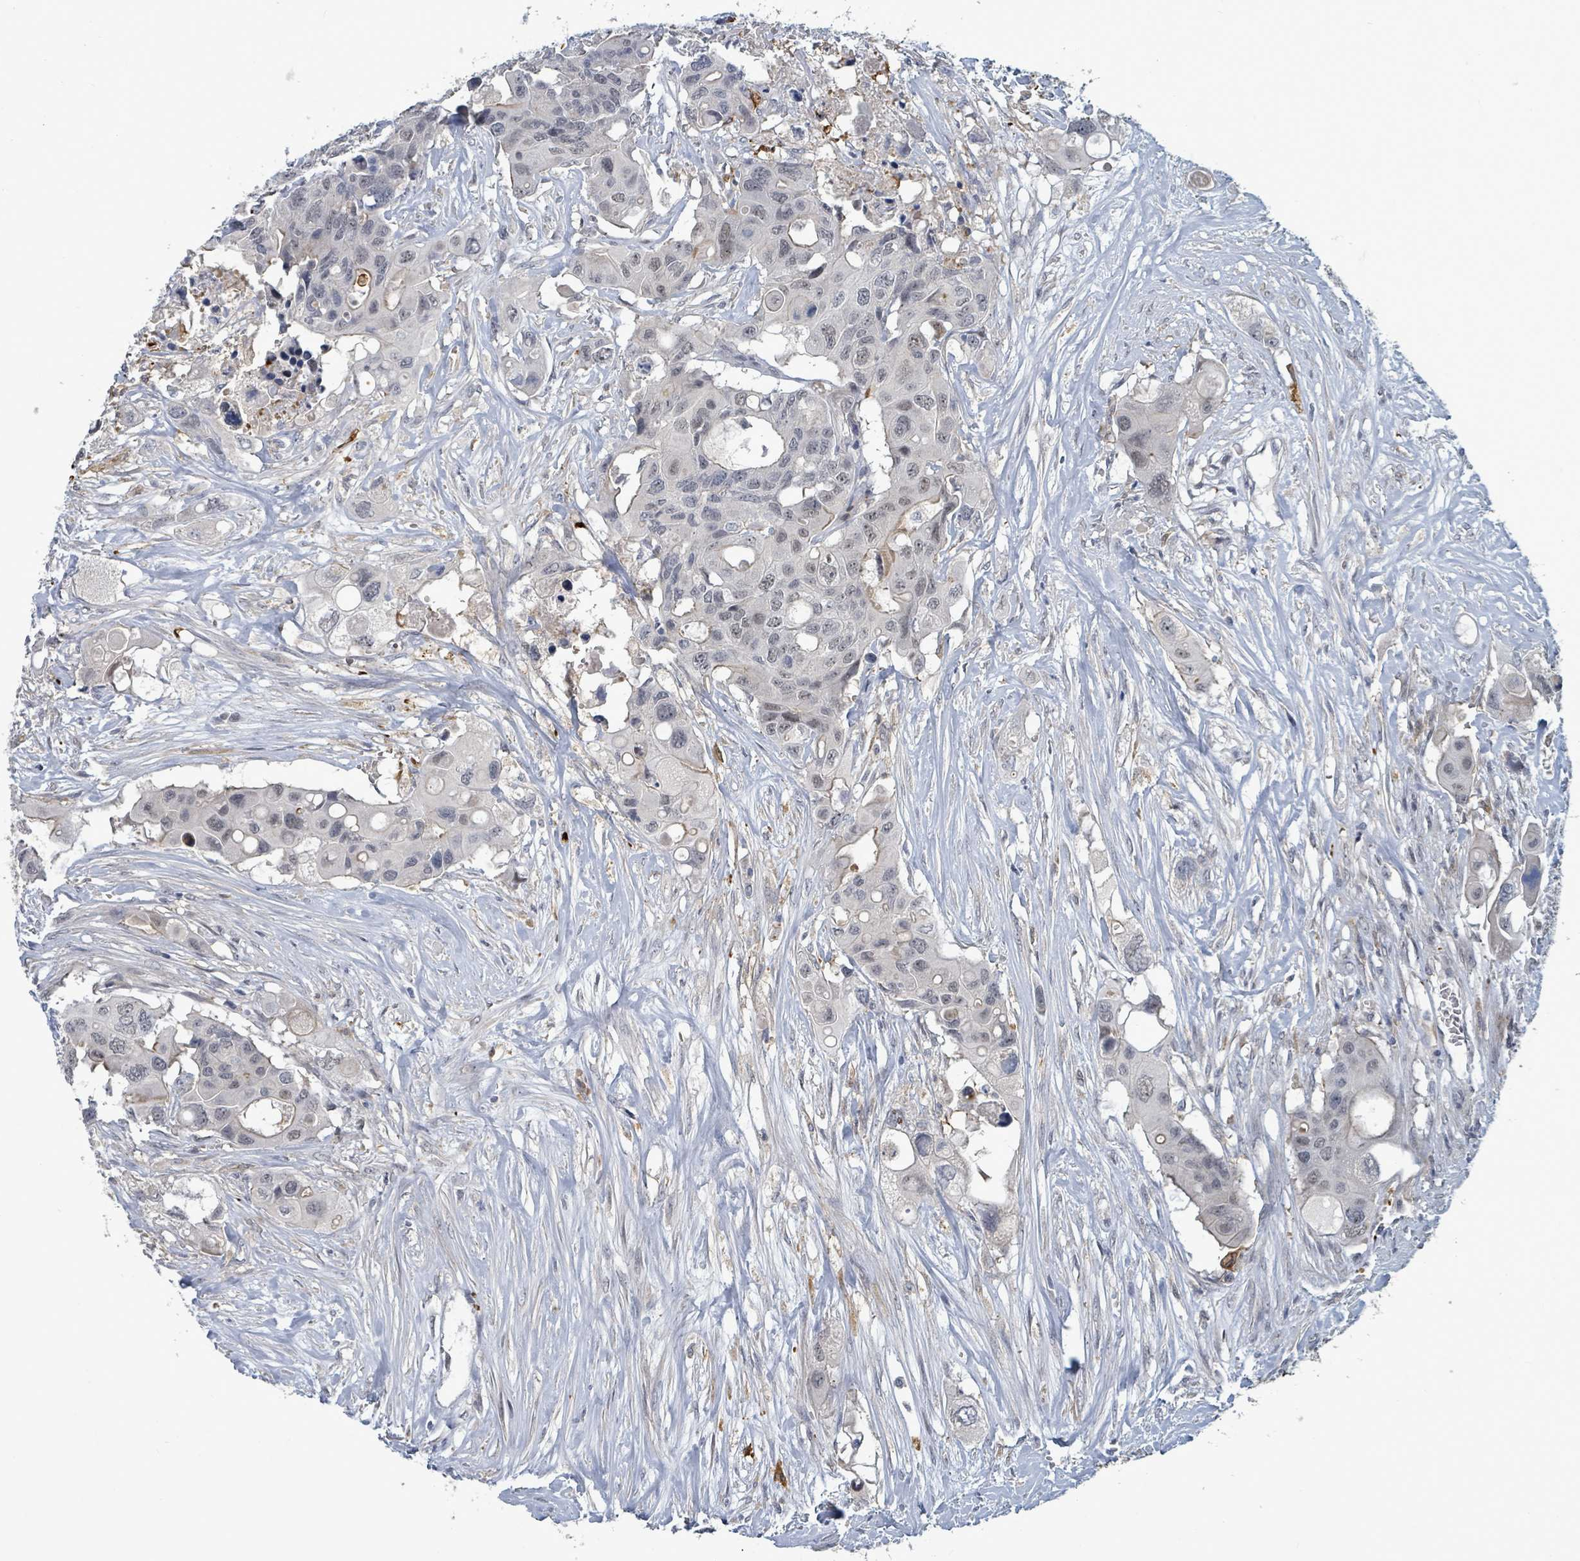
{"staining": {"intensity": "negative", "quantity": "none", "location": "none"}, "tissue": "colorectal cancer", "cell_type": "Tumor cells", "image_type": "cancer", "snomed": [{"axis": "morphology", "description": "Adenocarcinoma, NOS"}, {"axis": "topography", "description": "Colon"}], "caption": "This is a photomicrograph of immunohistochemistry staining of colorectal adenocarcinoma, which shows no staining in tumor cells.", "gene": "TRDMT1", "patient": {"sex": "male", "age": 77}}